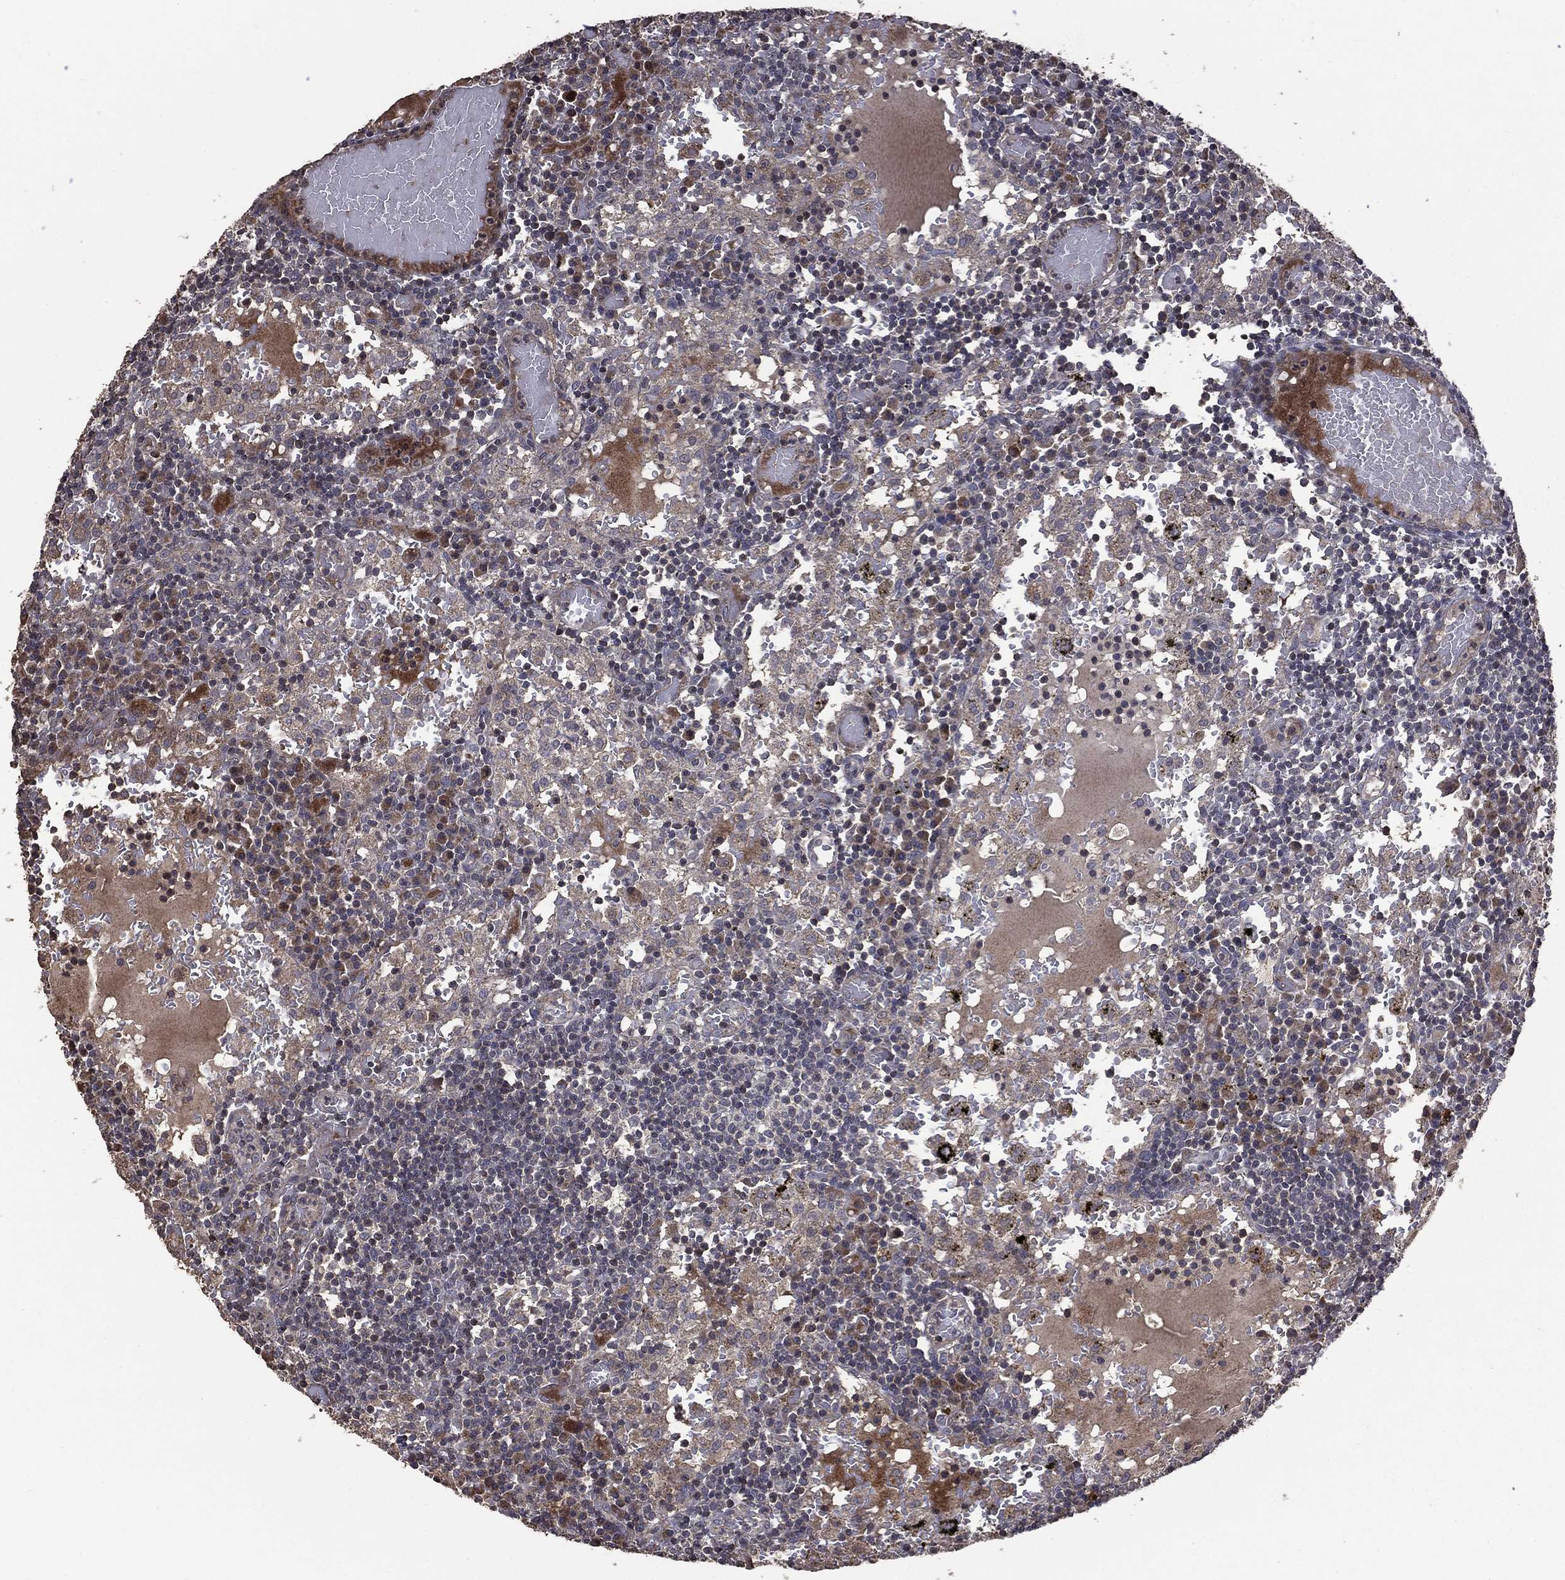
{"staining": {"intensity": "negative", "quantity": "none", "location": "none"}, "tissue": "lymph node", "cell_type": "Germinal center cells", "image_type": "normal", "snomed": [{"axis": "morphology", "description": "Normal tissue, NOS"}, {"axis": "topography", "description": "Lymph node"}], "caption": "Immunohistochemical staining of unremarkable human lymph node shows no significant expression in germinal center cells.", "gene": "MTOR", "patient": {"sex": "male", "age": 62}}